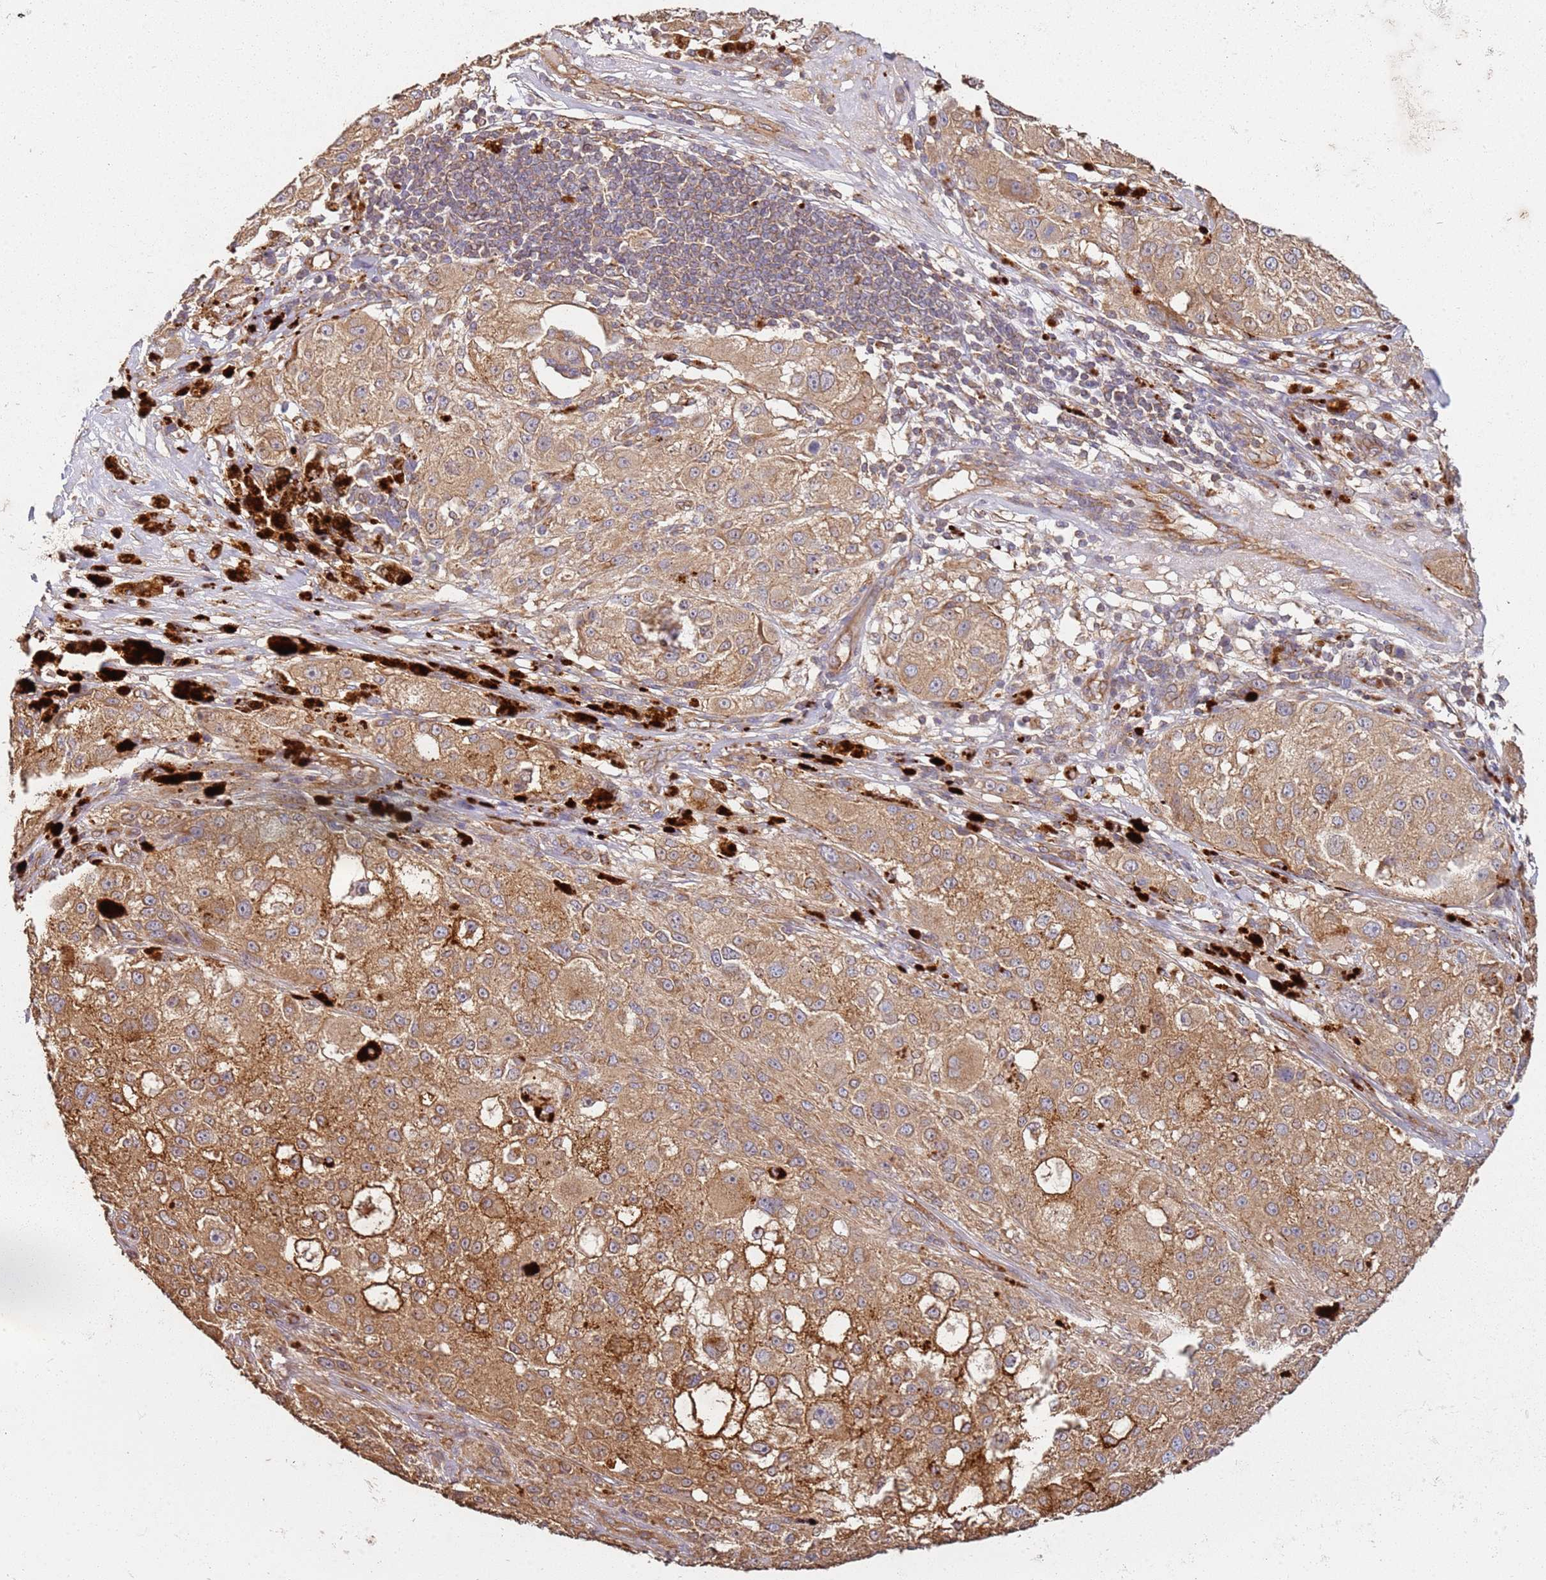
{"staining": {"intensity": "moderate", "quantity": ">75%", "location": "cytoplasmic/membranous"}, "tissue": "melanoma", "cell_type": "Tumor cells", "image_type": "cancer", "snomed": [{"axis": "morphology", "description": "Necrosis, NOS"}, {"axis": "morphology", "description": "Malignant melanoma, NOS"}, {"axis": "topography", "description": "Skin"}], "caption": "Protein expression analysis of malignant melanoma shows moderate cytoplasmic/membranous positivity in approximately >75% of tumor cells.", "gene": "SCGB2B2", "patient": {"sex": "female", "age": 87}}